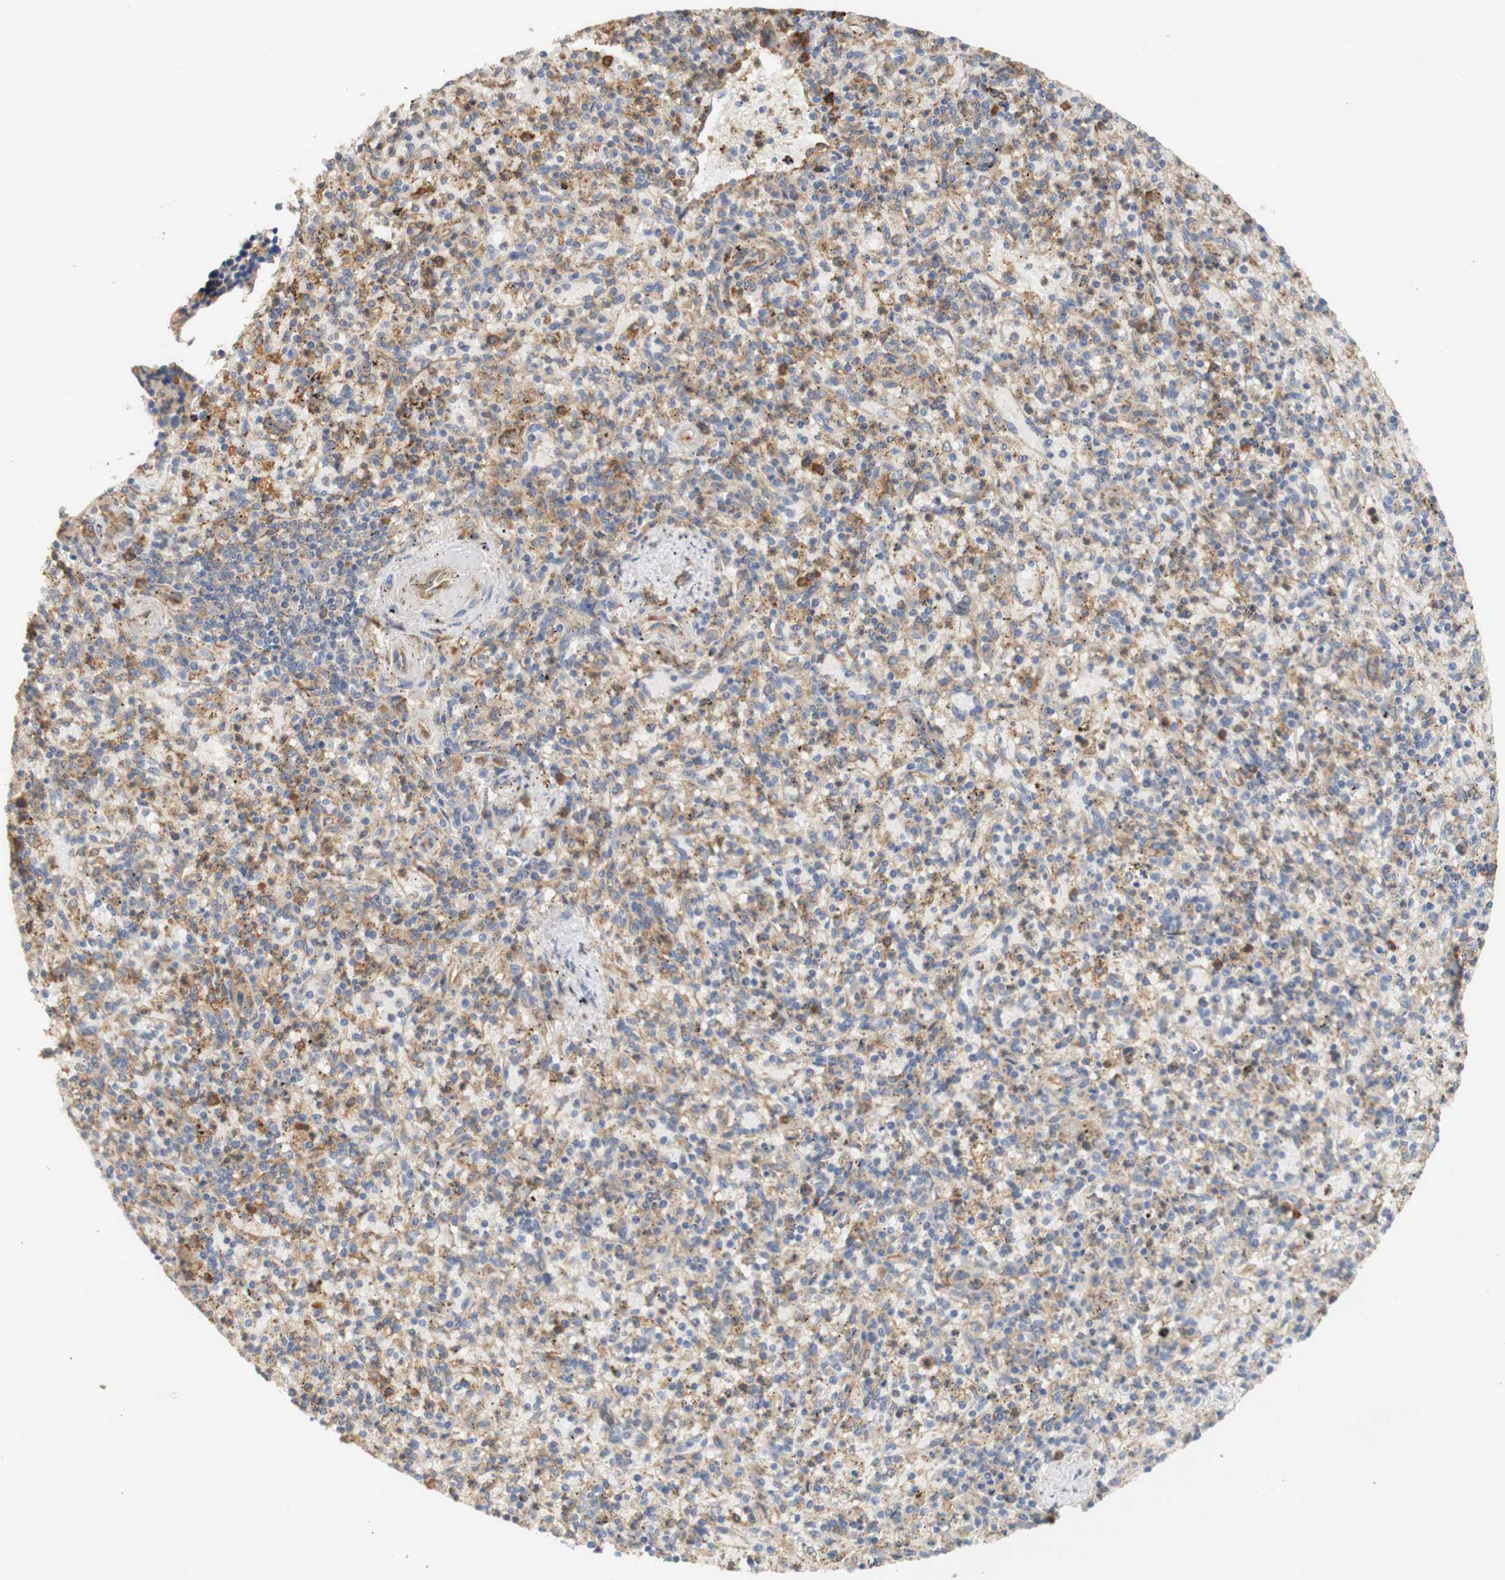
{"staining": {"intensity": "moderate", "quantity": ">75%", "location": "cytoplasmic/membranous"}, "tissue": "spleen", "cell_type": "Cells in red pulp", "image_type": "normal", "snomed": [{"axis": "morphology", "description": "Normal tissue, NOS"}, {"axis": "topography", "description": "Spleen"}], "caption": "Spleen stained with immunohistochemistry (IHC) exhibits moderate cytoplasmic/membranous staining in about >75% of cells in red pulp.", "gene": "EIF2AK4", "patient": {"sex": "male", "age": 72}}